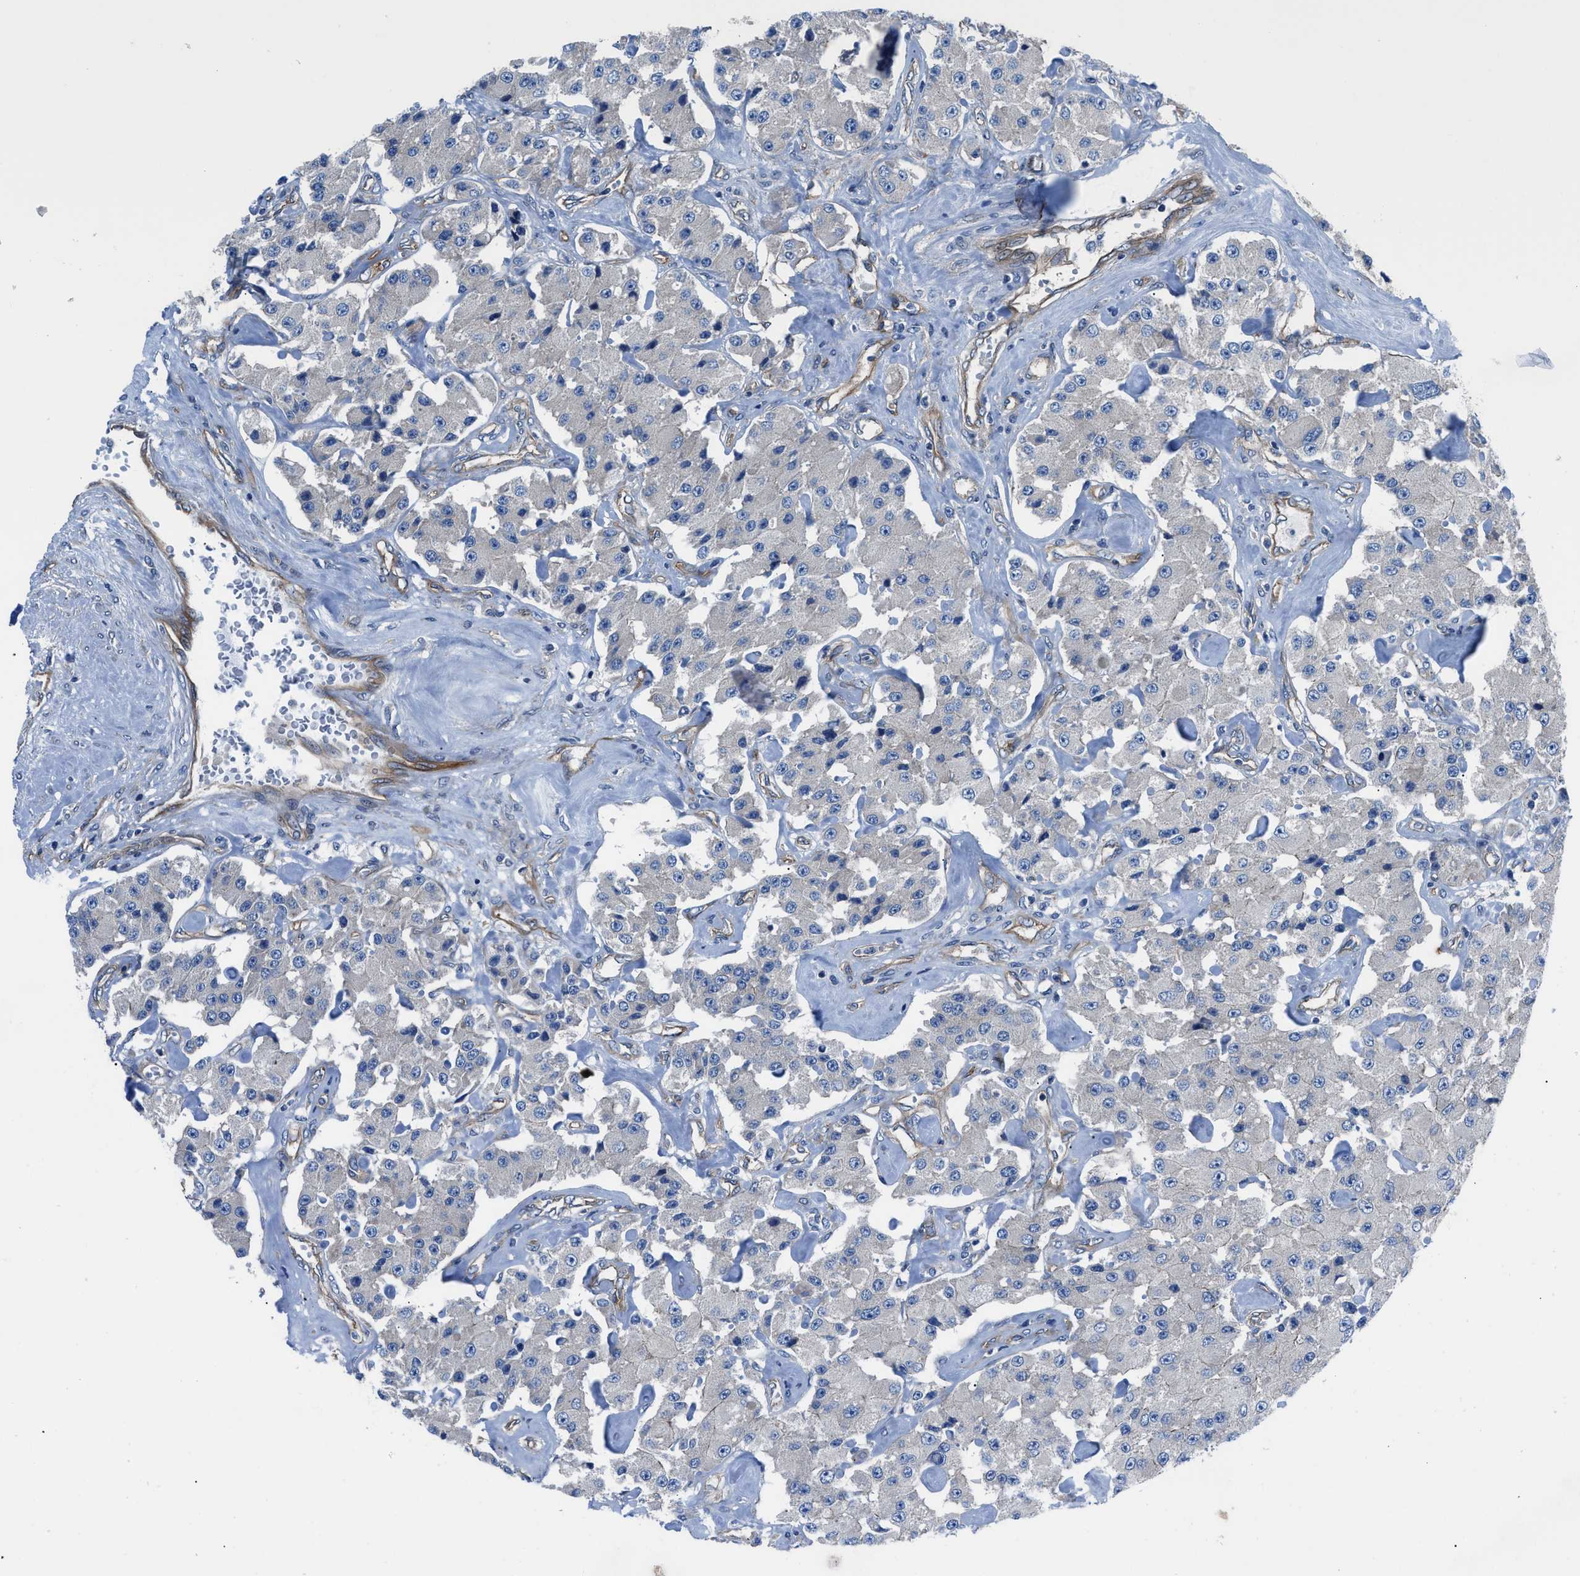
{"staining": {"intensity": "negative", "quantity": "none", "location": "none"}, "tissue": "carcinoid", "cell_type": "Tumor cells", "image_type": "cancer", "snomed": [{"axis": "morphology", "description": "Carcinoid, malignant, NOS"}, {"axis": "topography", "description": "Pancreas"}], "caption": "IHC photomicrograph of human carcinoid stained for a protein (brown), which shows no expression in tumor cells.", "gene": "TRIP4", "patient": {"sex": "male", "age": 41}}